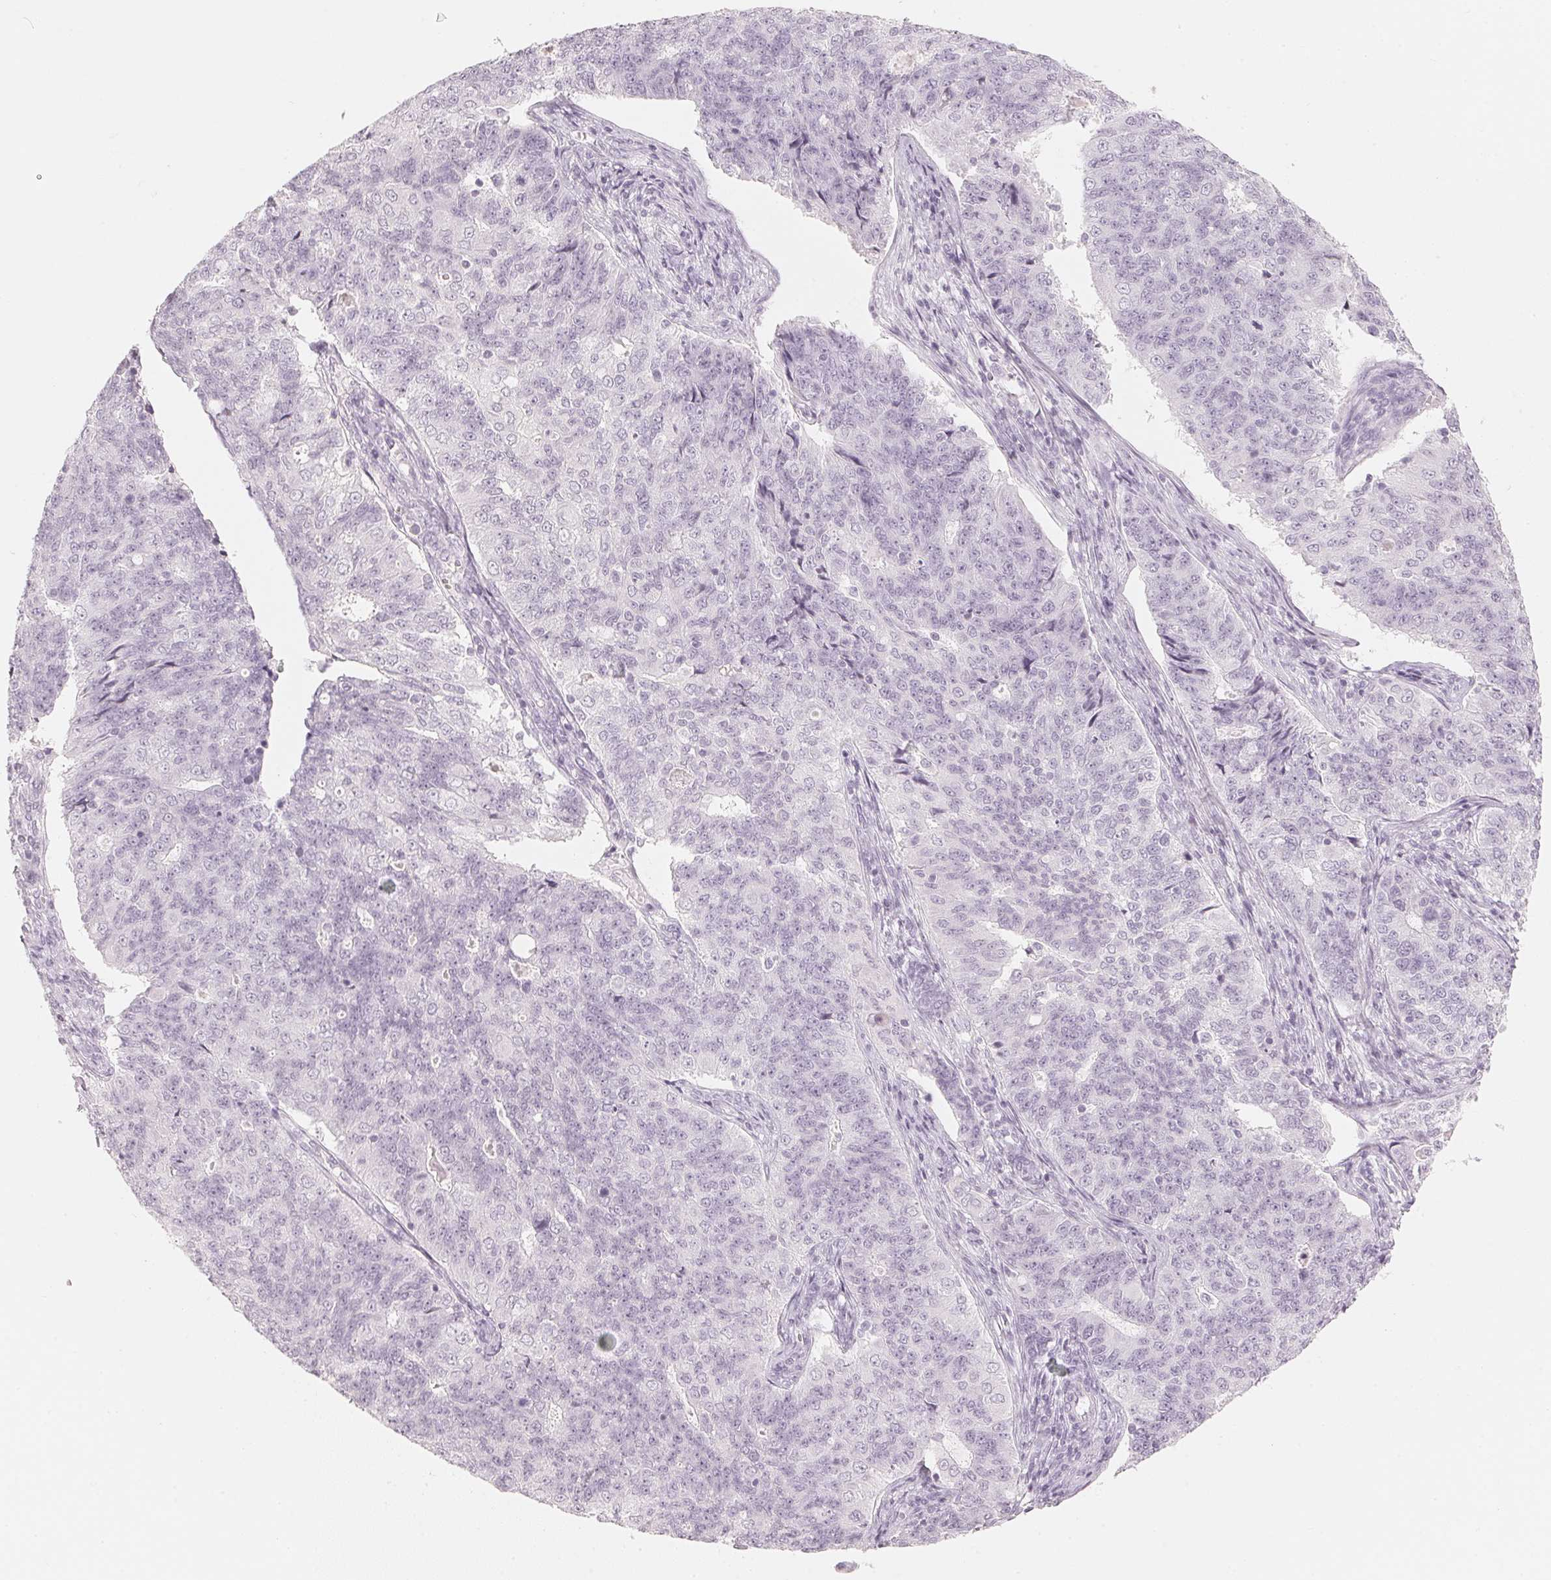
{"staining": {"intensity": "negative", "quantity": "none", "location": "none"}, "tissue": "endometrial cancer", "cell_type": "Tumor cells", "image_type": "cancer", "snomed": [{"axis": "morphology", "description": "Adenocarcinoma, NOS"}, {"axis": "topography", "description": "Endometrium"}], "caption": "IHC of human adenocarcinoma (endometrial) demonstrates no staining in tumor cells.", "gene": "SLC22A8", "patient": {"sex": "female", "age": 43}}